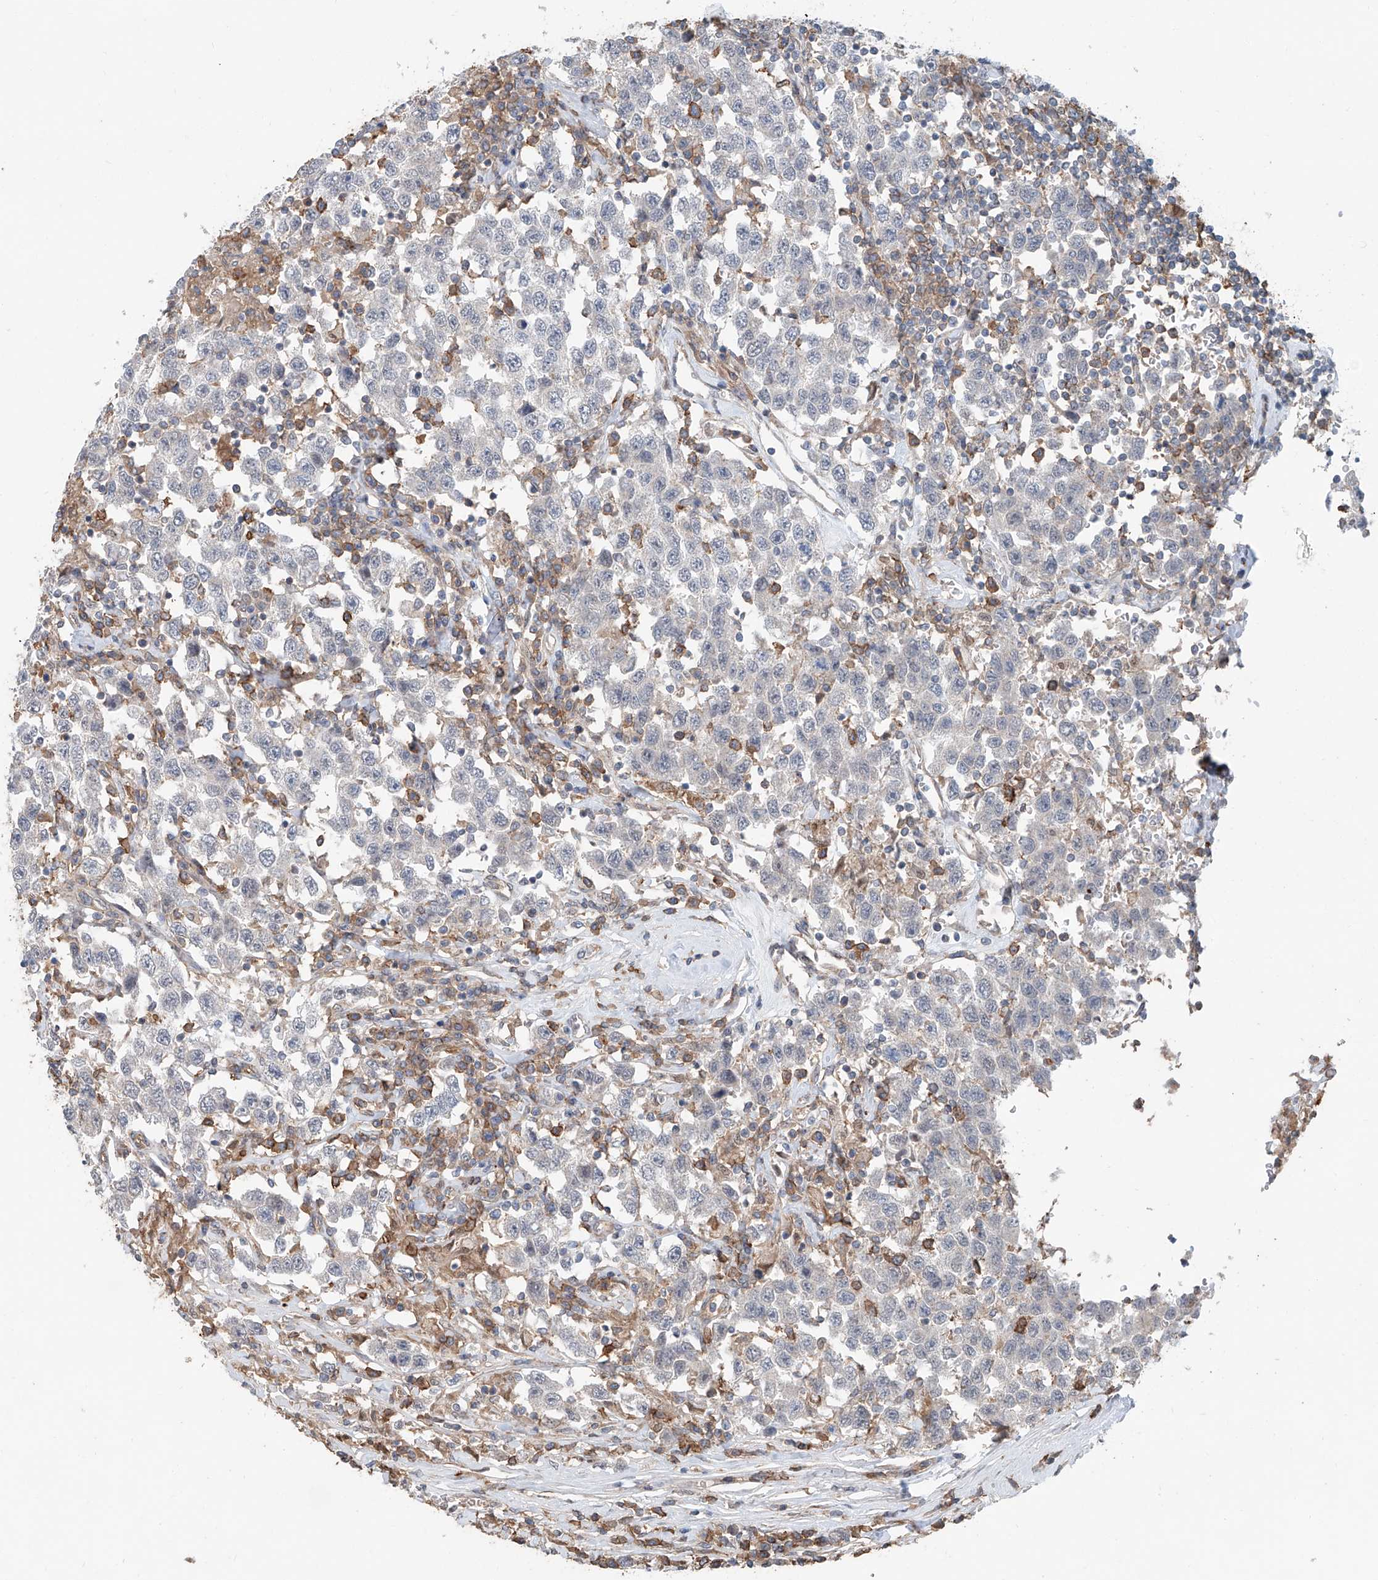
{"staining": {"intensity": "negative", "quantity": "none", "location": "none"}, "tissue": "testis cancer", "cell_type": "Tumor cells", "image_type": "cancer", "snomed": [{"axis": "morphology", "description": "Seminoma, NOS"}, {"axis": "topography", "description": "Testis"}], "caption": "Immunohistochemistry photomicrograph of seminoma (testis) stained for a protein (brown), which demonstrates no positivity in tumor cells. The staining is performed using DAB (3,3'-diaminobenzidine) brown chromogen with nuclei counter-stained in using hematoxylin.", "gene": "KCNK10", "patient": {"sex": "male", "age": 41}}